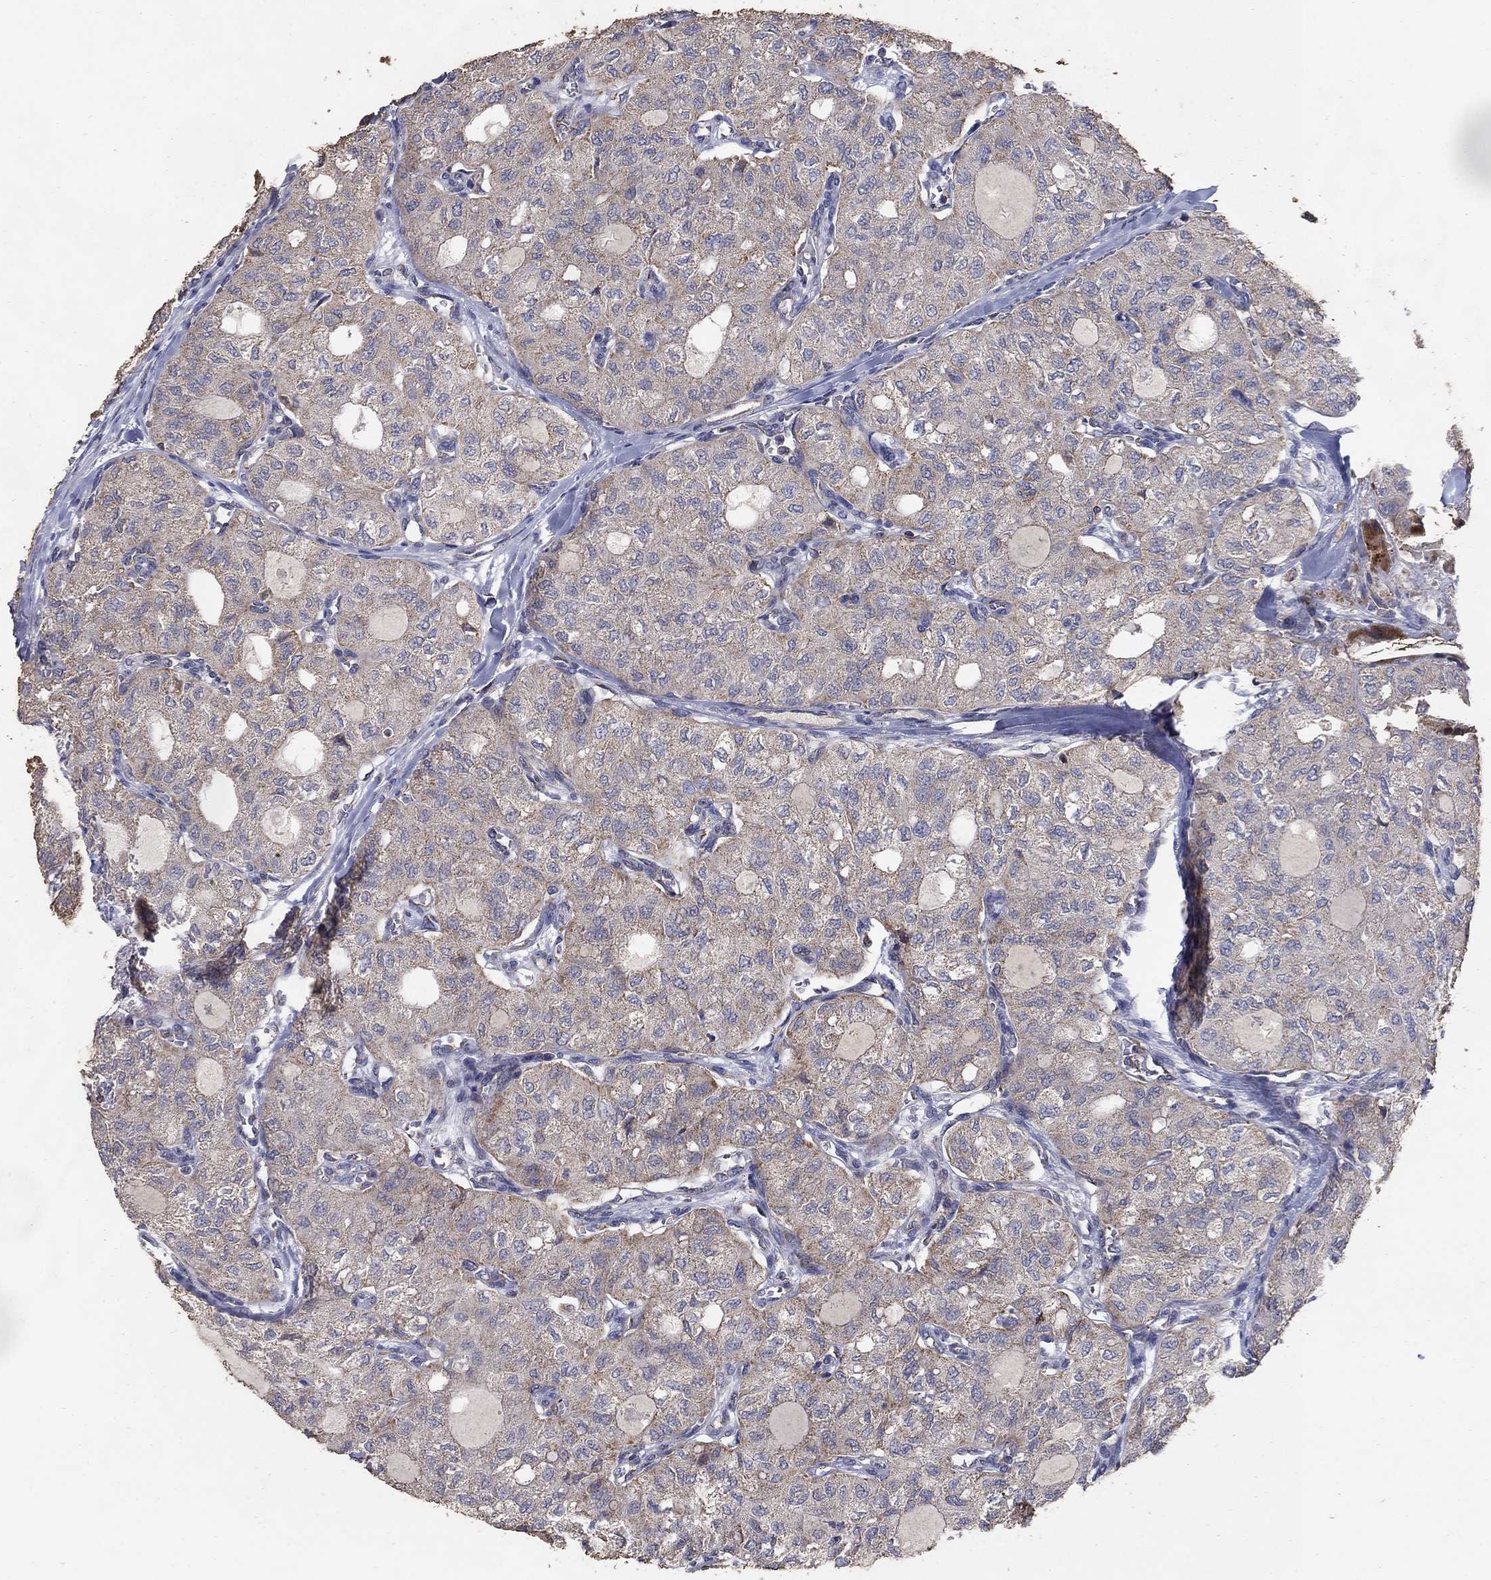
{"staining": {"intensity": "weak", "quantity": ">75%", "location": "cytoplasmic/membranous"}, "tissue": "thyroid cancer", "cell_type": "Tumor cells", "image_type": "cancer", "snomed": [{"axis": "morphology", "description": "Follicular adenoma carcinoma, NOS"}, {"axis": "topography", "description": "Thyroid gland"}], "caption": "Immunohistochemistry histopathology image of follicular adenoma carcinoma (thyroid) stained for a protein (brown), which exhibits low levels of weak cytoplasmic/membranous staining in approximately >75% of tumor cells.", "gene": "GPSM1", "patient": {"sex": "male", "age": 75}}